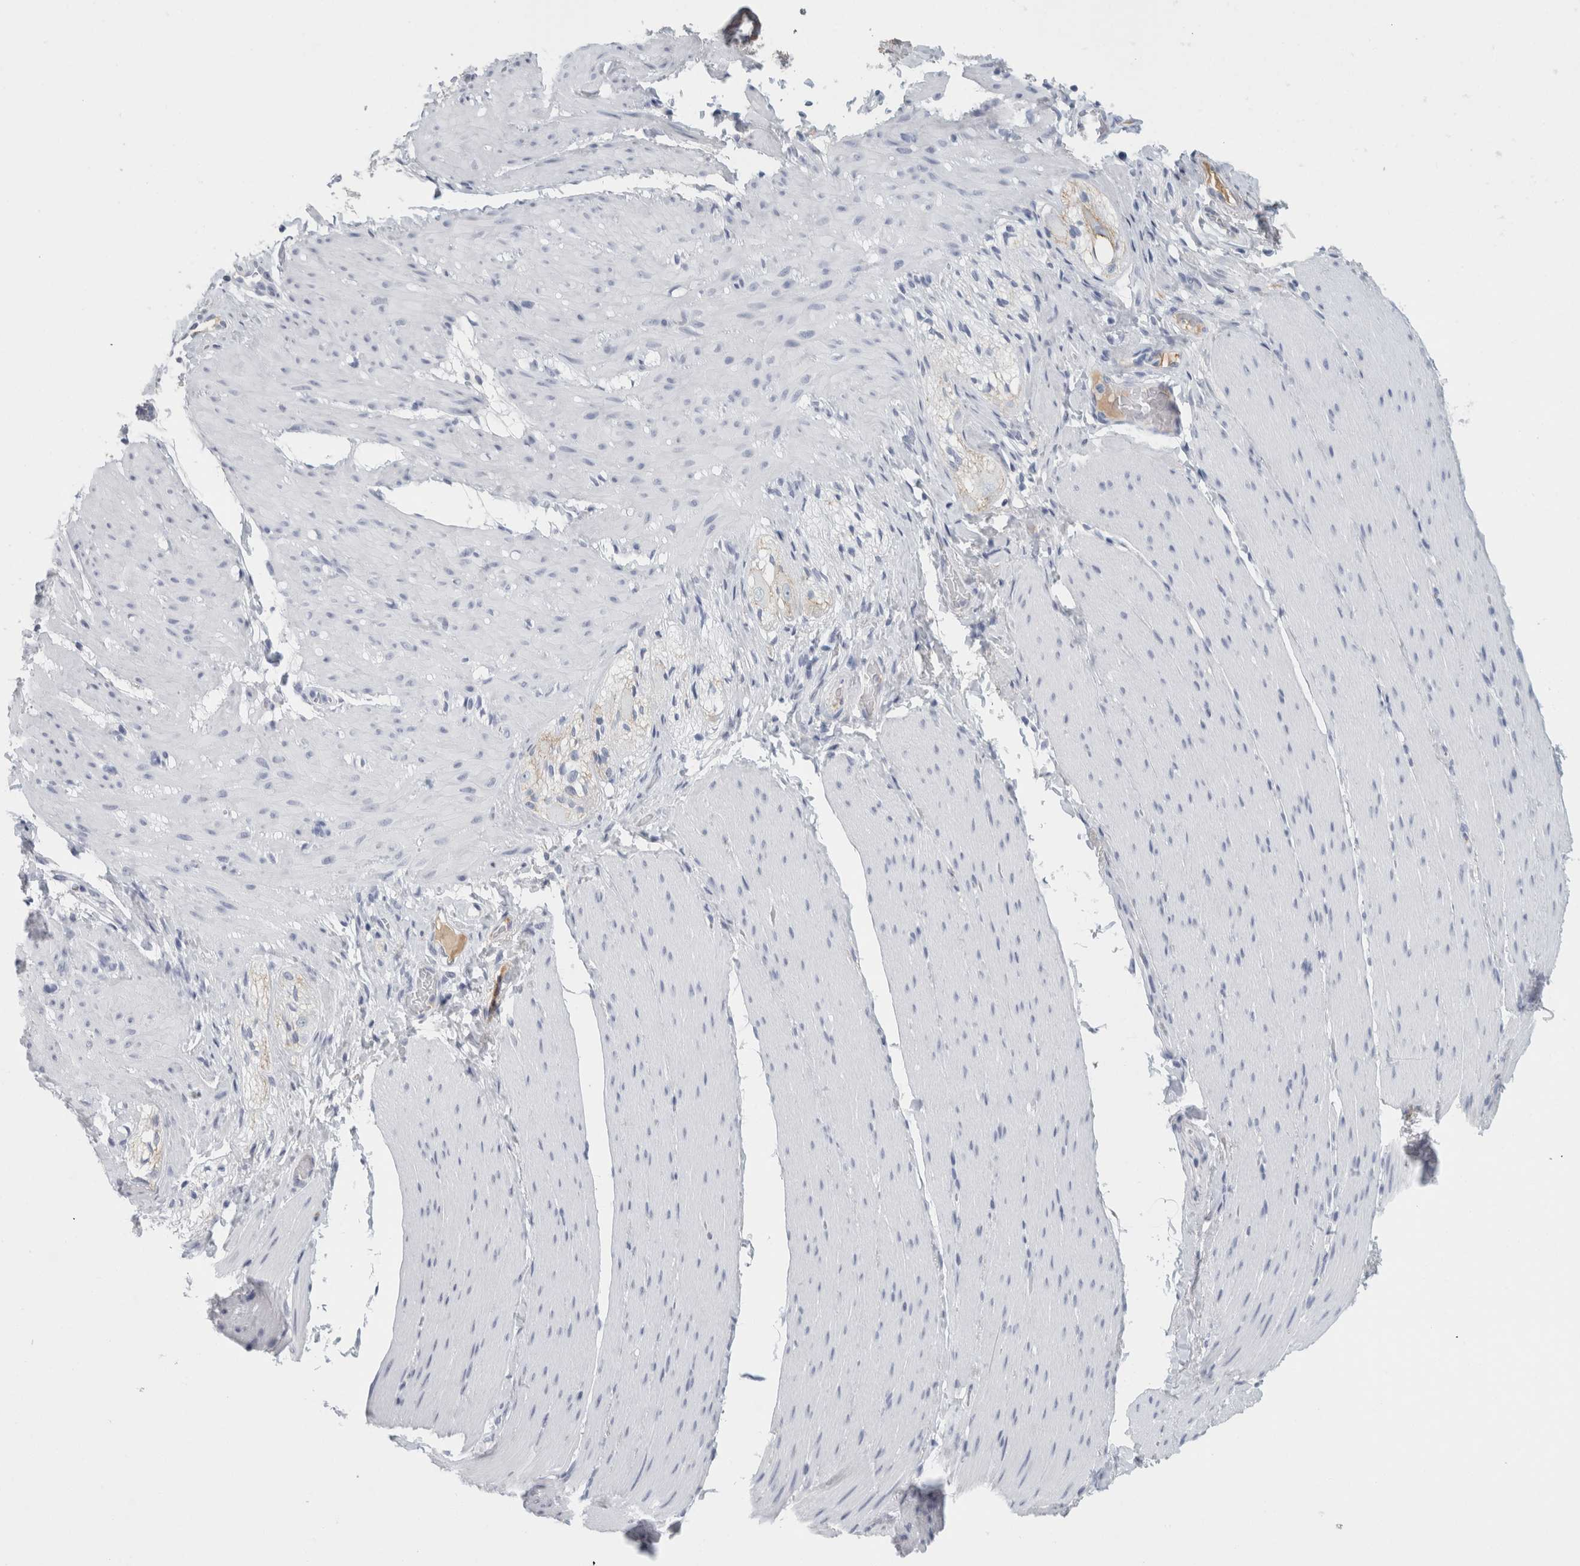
{"staining": {"intensity": "negative", "quantity": "none", "location": "none"}, "tissue": "smooth muscle", "cell_type": "Smooth muscle cells", "image_type": "normal", "snomed": [{"axis": "morphology", "description": "Normal tissue, NOS"}, {"axis": "topography", "description": "Smooth muscle"}, {"axis": "topography", "description": "Small intestine"}], "caption": "The IHC micrograph has no significant expression in smooth muscle cells of smooth muscle. (DAB (3,3'-diaminobenzidine) immunohistochemistry (IHC), high magnification).", "gene": "TSPAN8", "patient": {"sex": "female", "age": 84}}